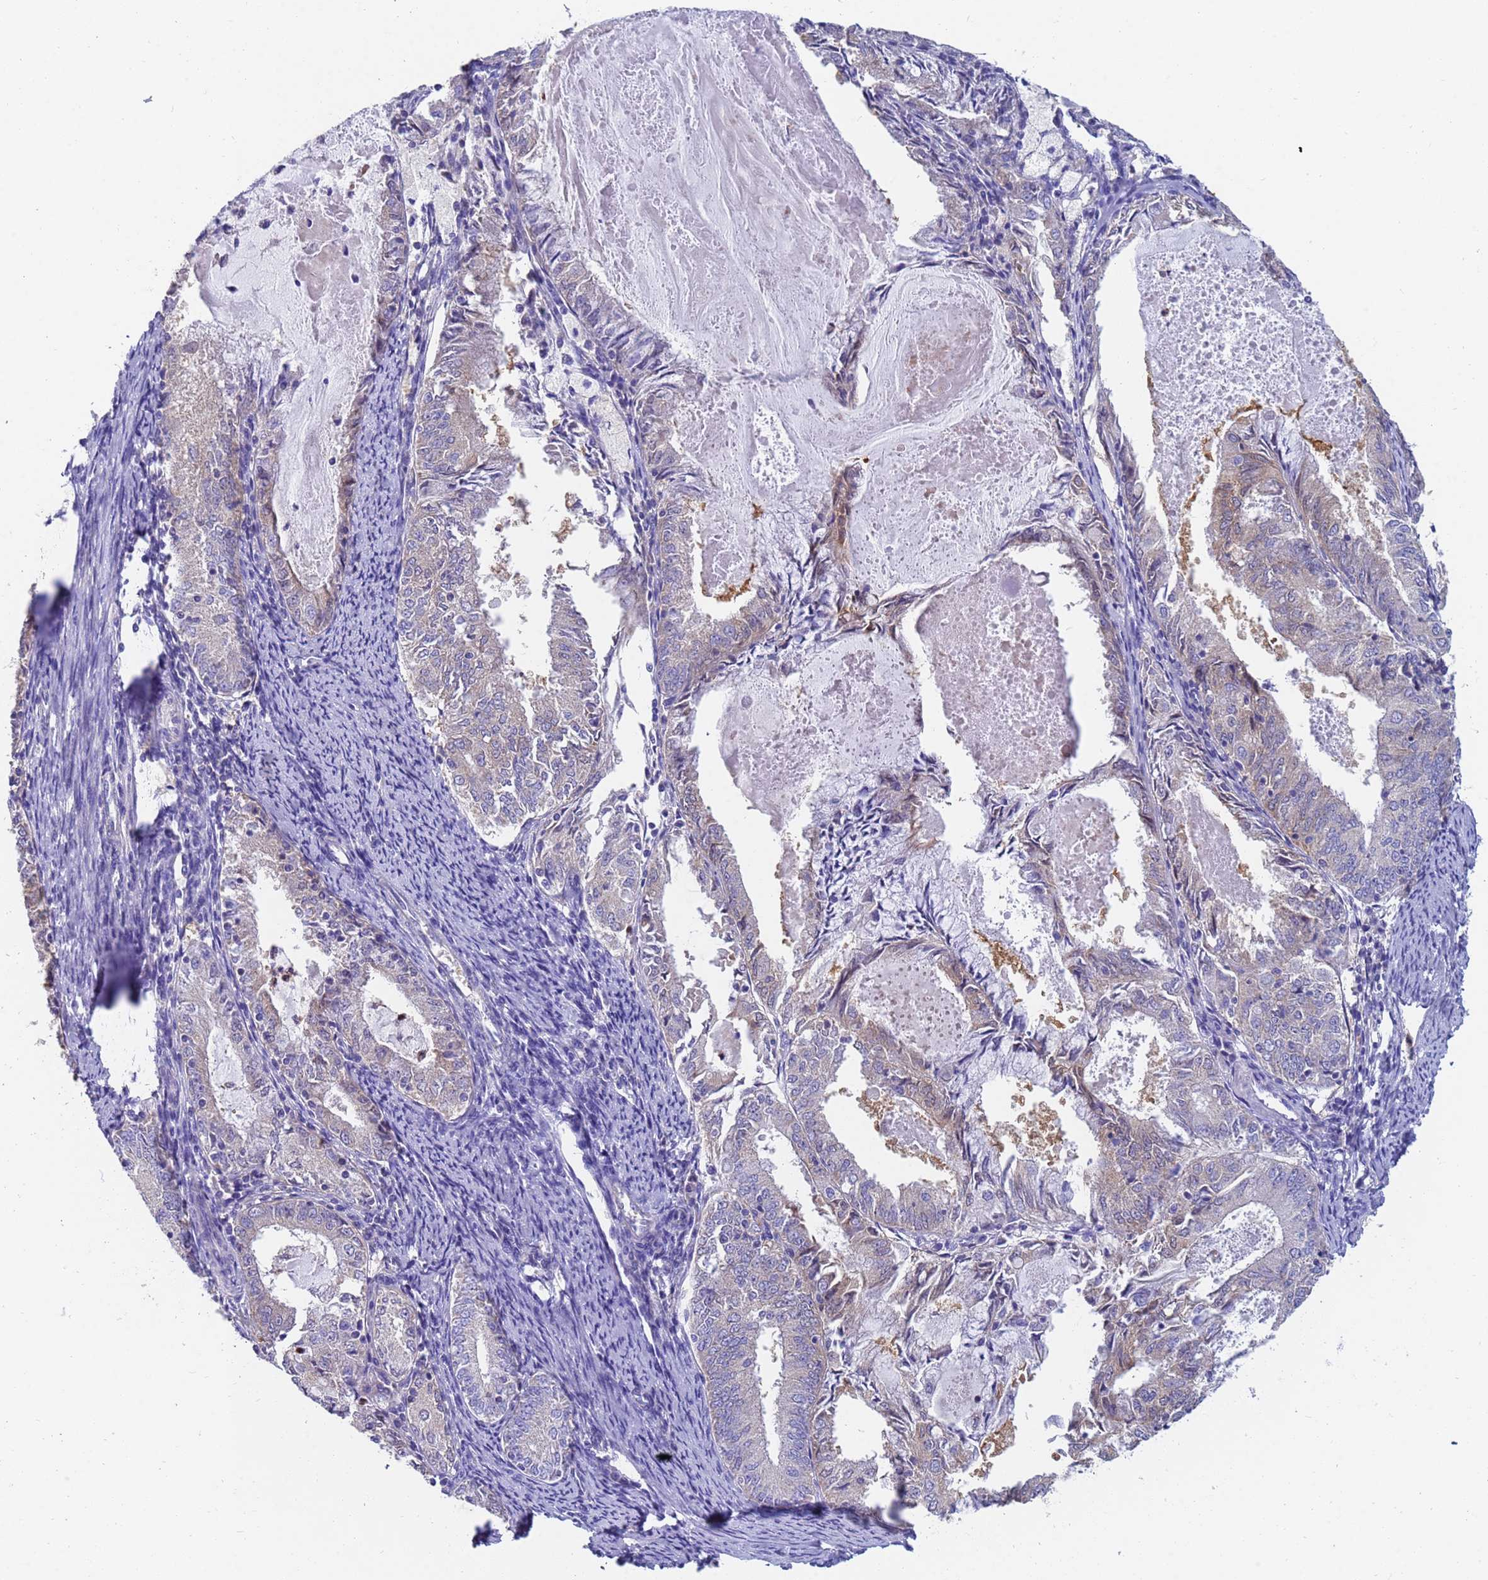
{"staining": {"intensity": "weak", "quantity": "<25%", "location": "cytoplasmic/membranous"}, "tissue": "endometrial cancer", "cell_type": "Tumor cells", "image_type": "cancer", "snomed": [{"axis": "morphology", "description": "Adenocarcinoma, NOS"}, {"axis": "topography", "description": "Endometrium"}], "caption": "Tumor cells show no significant staining in endometrial cancer (adenocarcinoma).", "gene": "TTLL11", "patient": {"sex": "female", "age": 57}}